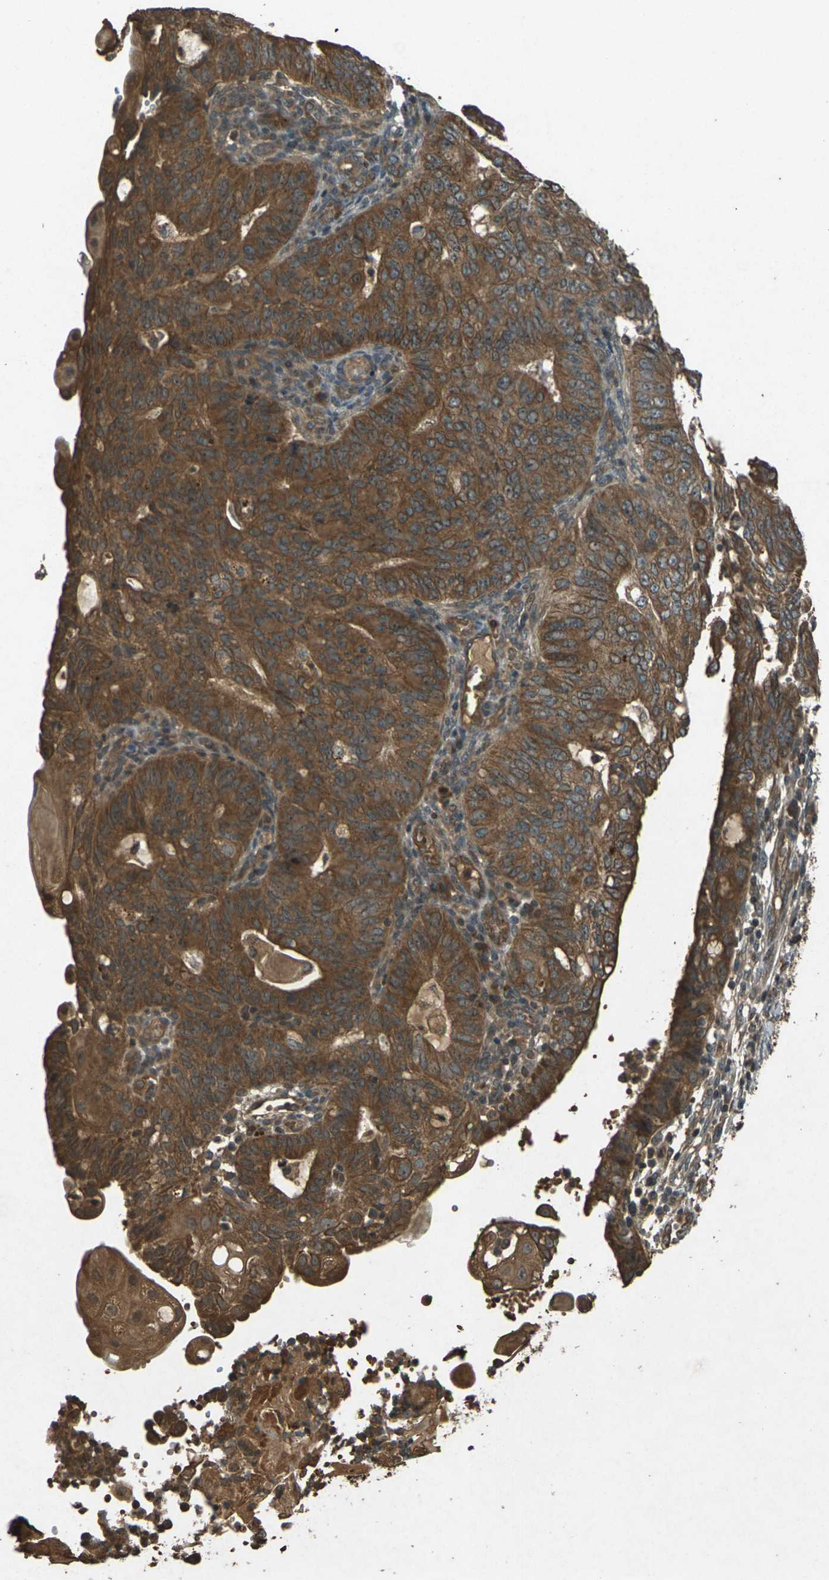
{"staining": {"intensity": "strong", "quantity": ">75%", "location": "cytoplasmic/membranous"}, "tissue": "endometrial cancer", "cell_type": "Tumor cells", "image_type": "cancer", "snomed": [{"axis": "morphology", "description": "Adenocarcinoma, NOS"}, {"axis": "topography", "description": "Endometrium"}], "caption": "DAB (3,3'-diaminobenzidine) immunohistochemical staining of endometrial cancer reveals strong cytoplasmic/membranous protein expression in about >75% of tumor cells.", "gene": "TAP1", "patient": {"sex": "female", "age": 32}}